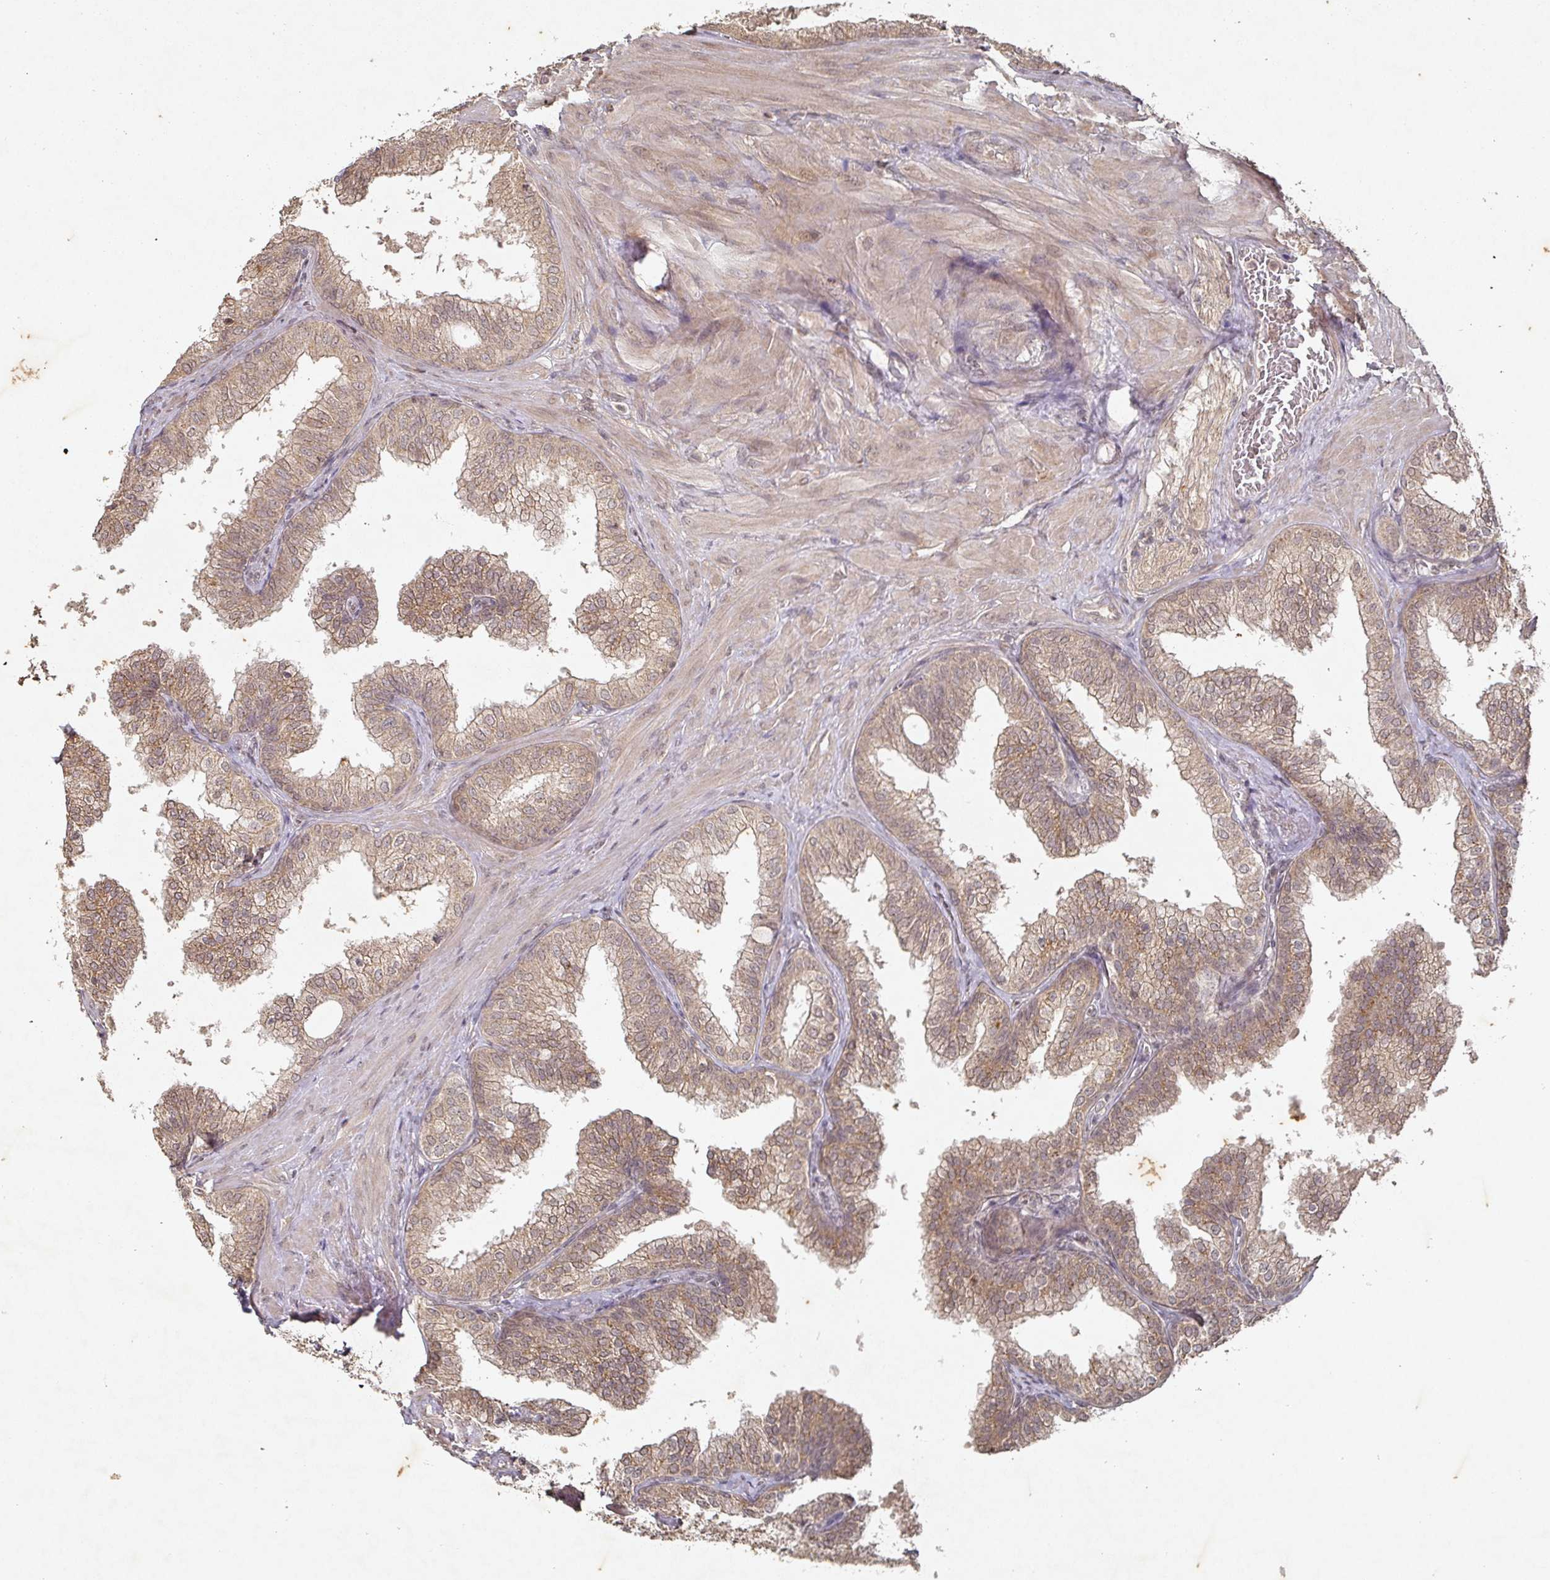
{"staining": {"intensity": "moderate", "quantity": ">75%", "location": "cytoplasmic/membranous"}, "tissue": "prostate", "cell_type": "Glandular cells", "image_type": "normal", "snomed": [{"axis": "morphology", "description": "Normal tissue, NOS"}, {"axis": "topography", "description": "Prostate"}], "caption": "Immunohistochemistry (DAB (3,3'-diaminobenzidine)) staining of normal prostate reveals moderate cytoplasmic/membranous protein expression in about >75% of glandular cells.", "gene": "CAPN5", "patient": {"sex": "male", "age": 60}}